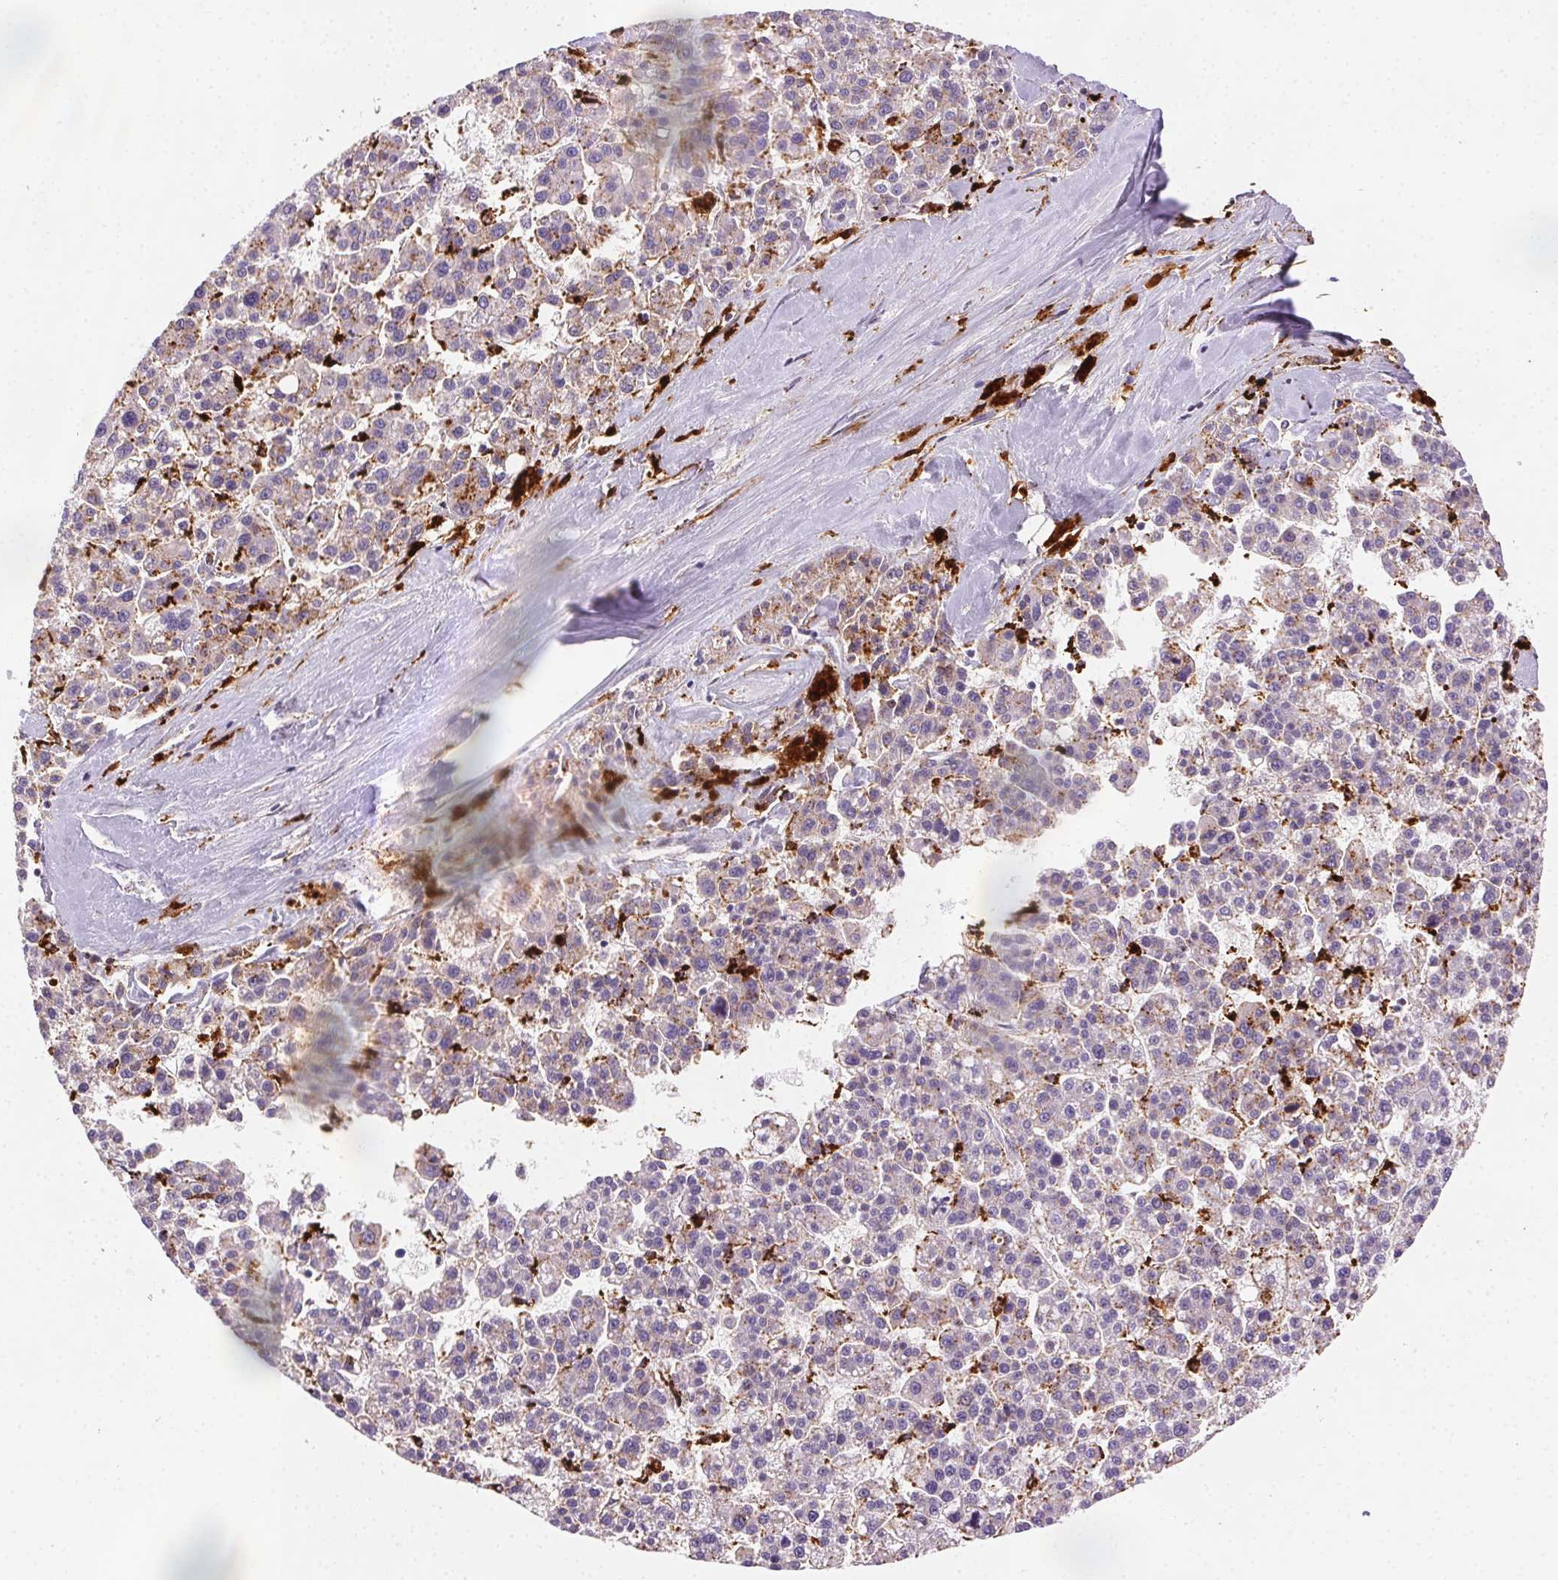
{"staining": {"intensity": "weak", "quantity": "<25%", "location": "cytoplasmic/membranous"}, "tissue": "liver cancer", "cell_type": "Tumor cells", "image_type": "cancer", "snomed": [{"axis": "morphology", "description": "Carcinoma, Hepatocellular, NOS"}, {"axis": "topography", "description": "Liver"}], "caption": "Tumor cells show no significant protein positivity in hepatocellular carcinoma (liver).", "gene": "SCPEP1", "patient": {"sex": "female", "age": 58}}